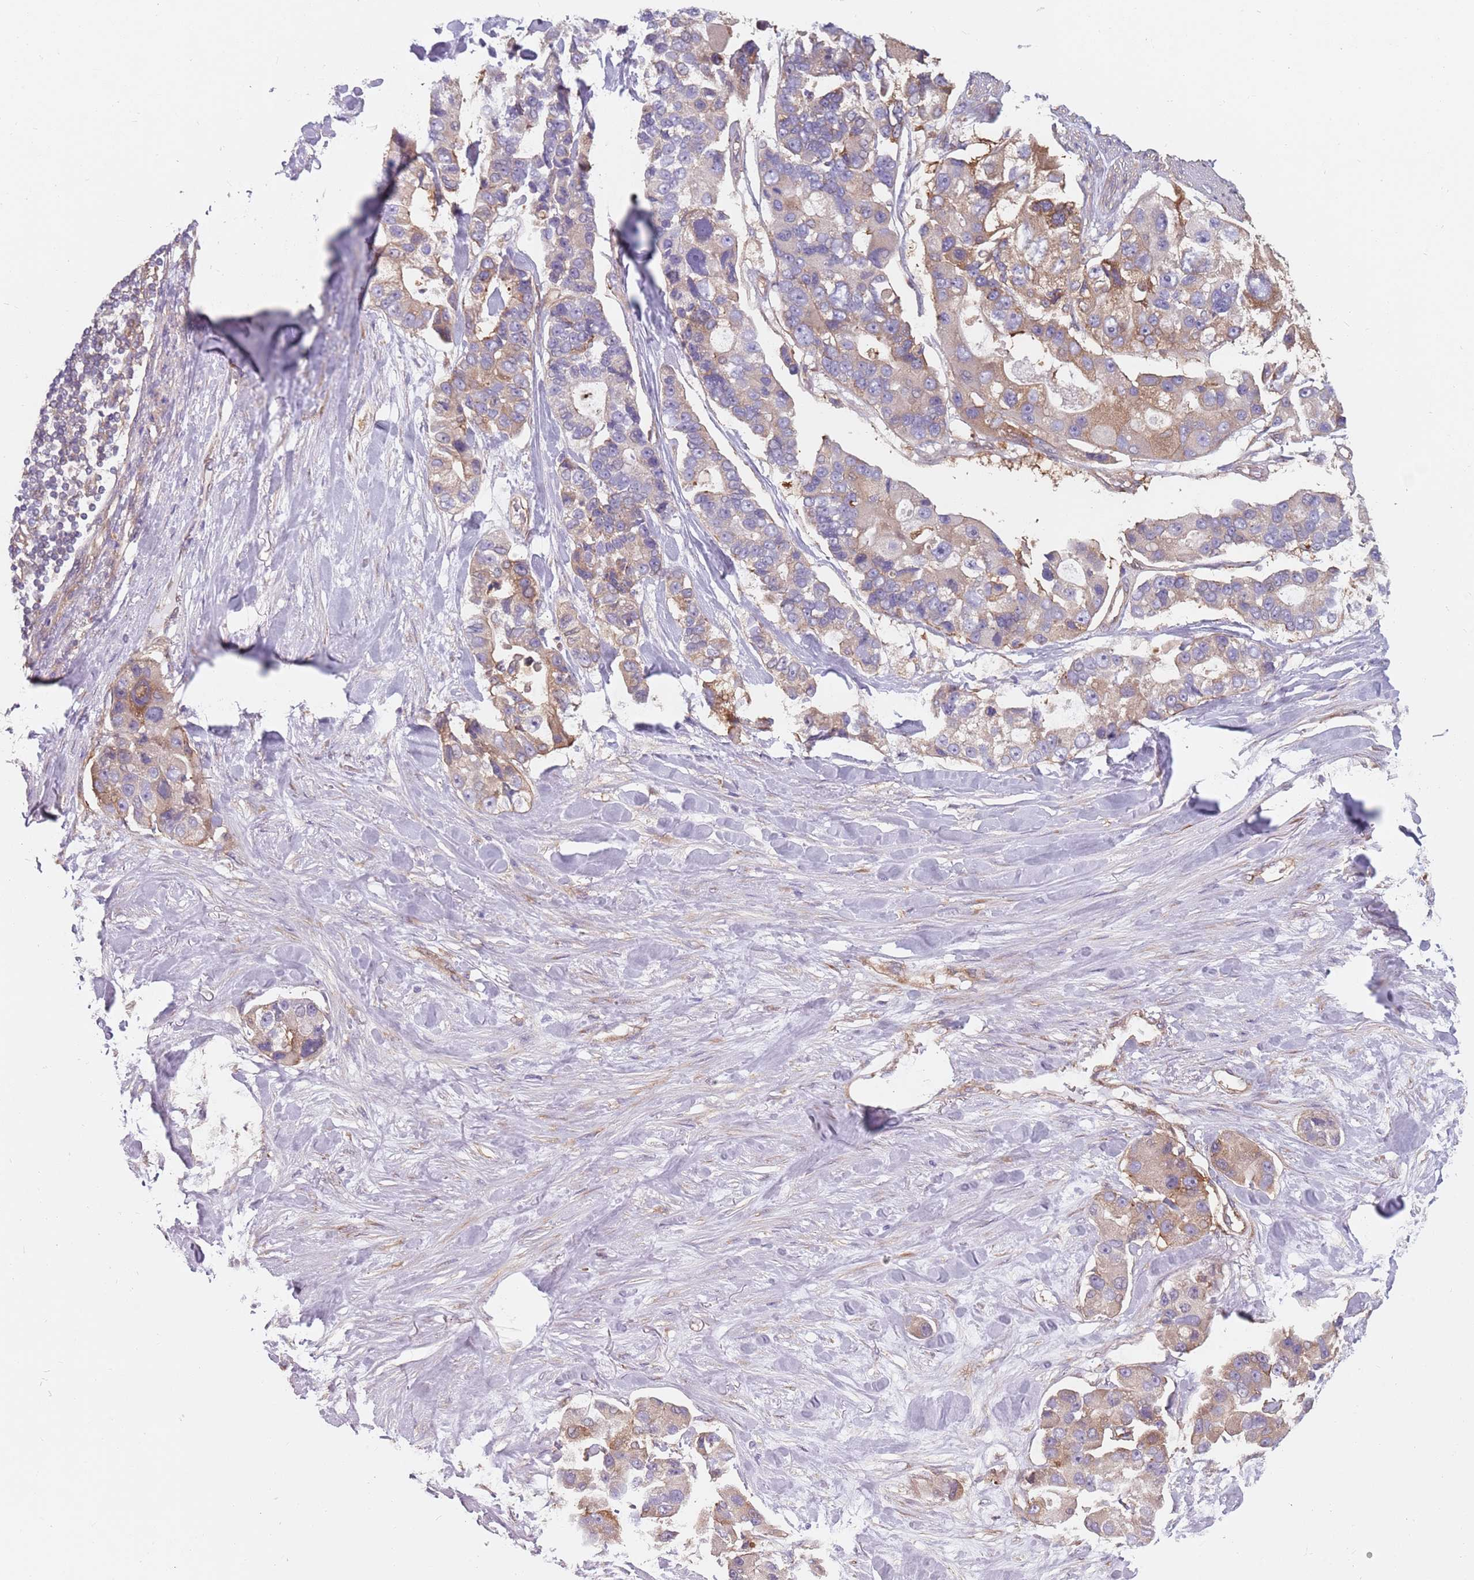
{"staining": {"intensity": "moderate", "quantity": "<25%", "location": "cytoplasmic/membranous"}, "tissue": "lung cancer", "cell_type": "Tumor cells", "image_type": "cancer", "snomed": [{"axis": "morphology", "description": "Adenocarcinoma, NOS"}, {"axis": "topography", "description": "Lung"}], "caption": "Moderate cytoplasmic/membranous positivity for a protein is present in approximately <25% of tumor cells of lung adenocarcinoma using immunohistochemistry.", "gene": "SPDL1", "patient": {"sex": "female", "age": 54}}